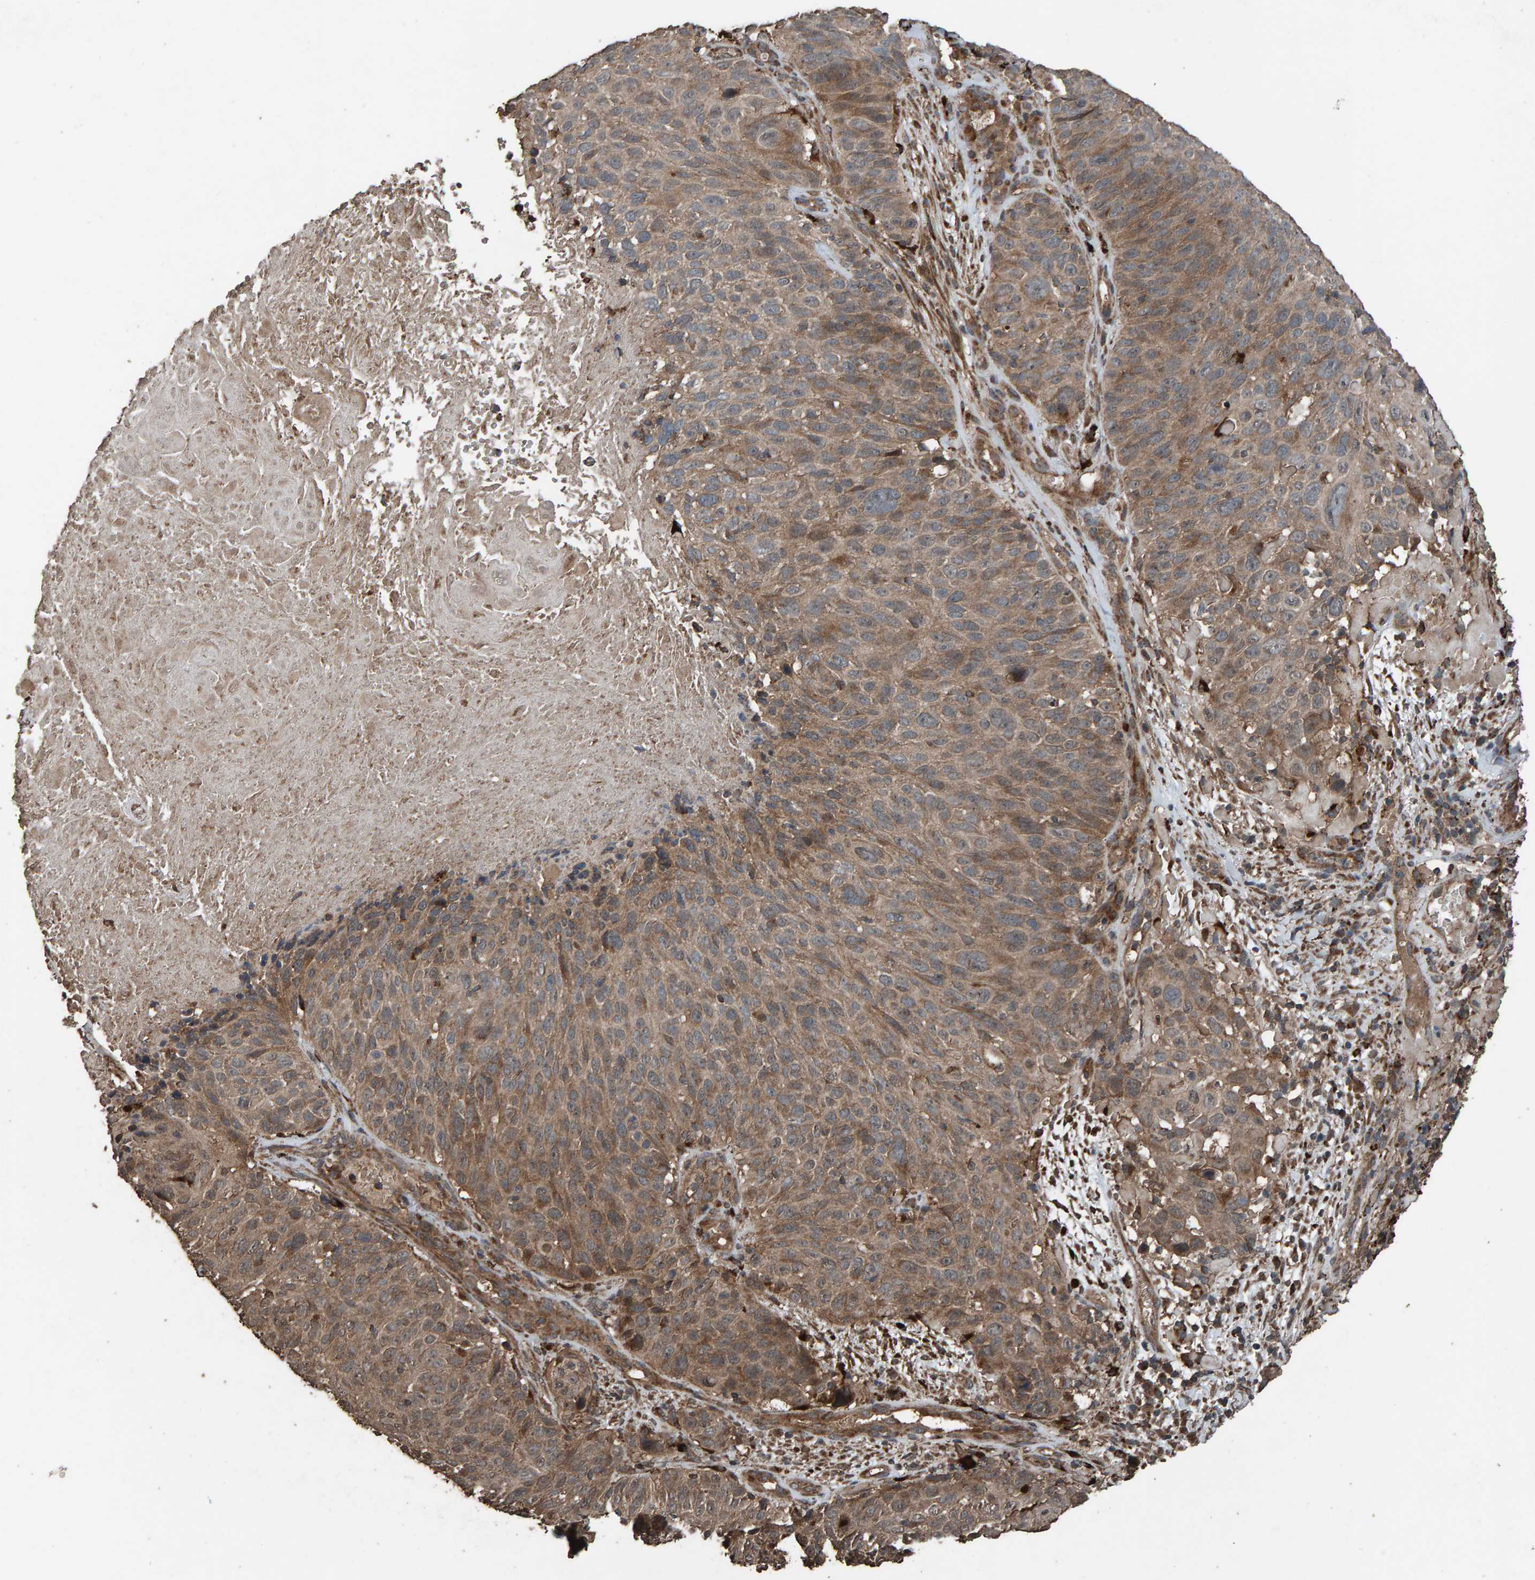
{"staining": {"intensity": "moderate", "quantity": ">75%", "location": "cytoplasmic/membranous"}, "tissue": "cervical cancer", "cell_type": "Tumor cells", "image_type": "cancer", "snomed": [{"axis": "morphology", "description": "Squamous cell carcinoma, NOS"}, {"axis": "topography", "description": "Cervix"}], "caption": "Human cervical squamous cell carcinoma stained with a brown dye demonstrates moderate cytoplasmic/membranous positive expression in about >75% of tumor cells.", "gene": "DUS1L", "patient": {"sex": "female", "age": 74}}